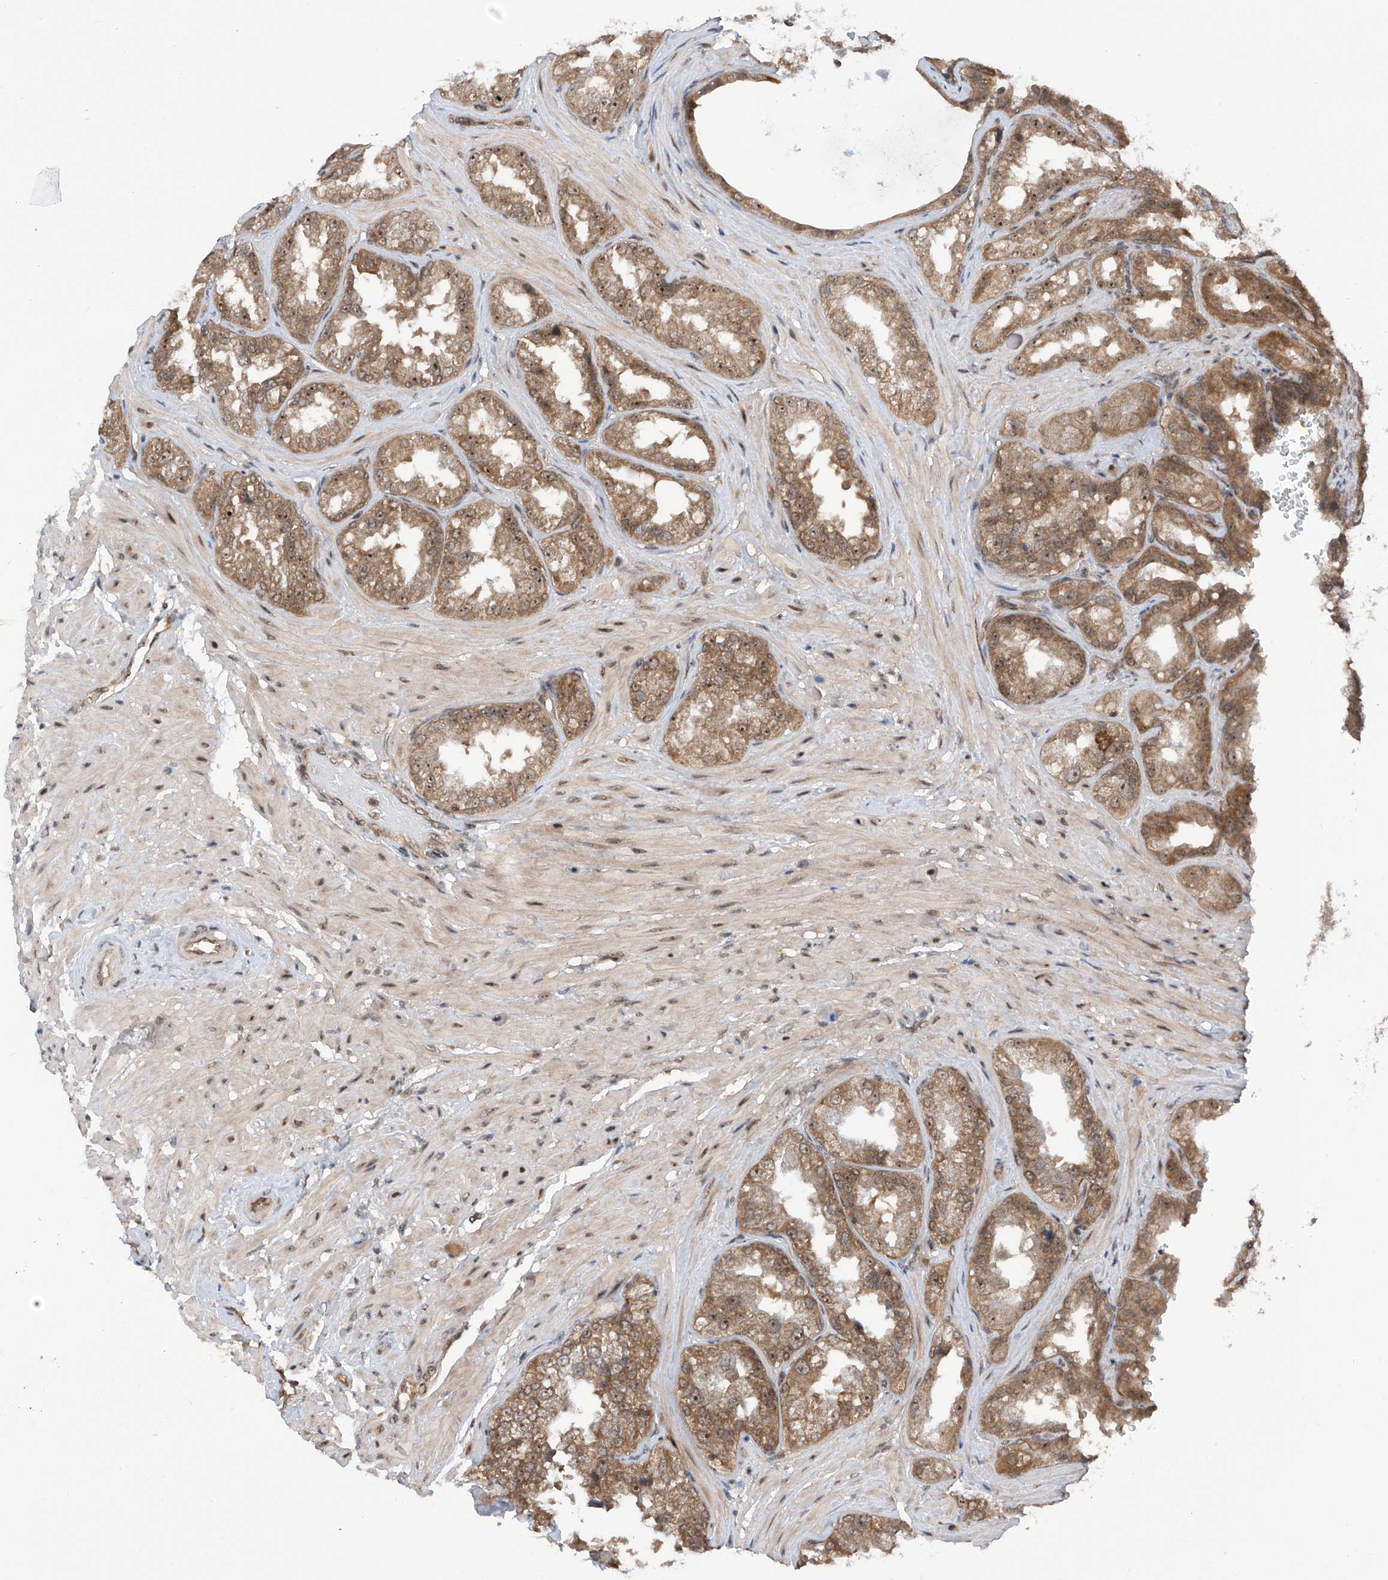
{"staining": {"intensity": "moderate", "quantity": ">75%", "location": "cytoplasmic/membranous,nuclear"}, "tissue": "seminal vesicle", "cell_type": "Glandular cells", "image_type": "normal", "snomed": [{"axis": "morphology", "description": "Normal tissue, NOS"}, {"axis": "topography", "description": "Seminal veicle"}, {"axis": "topography", "description": "Peripheral nerve tissue"}], "caption": "Glandular cells reveal moderate cytoplasmic/membranous,nuclear positivity in about >75% of cells in normal seminal vesicle.", "gene": "C1orf131", "patient": {"sex": "male", "age": 63}}